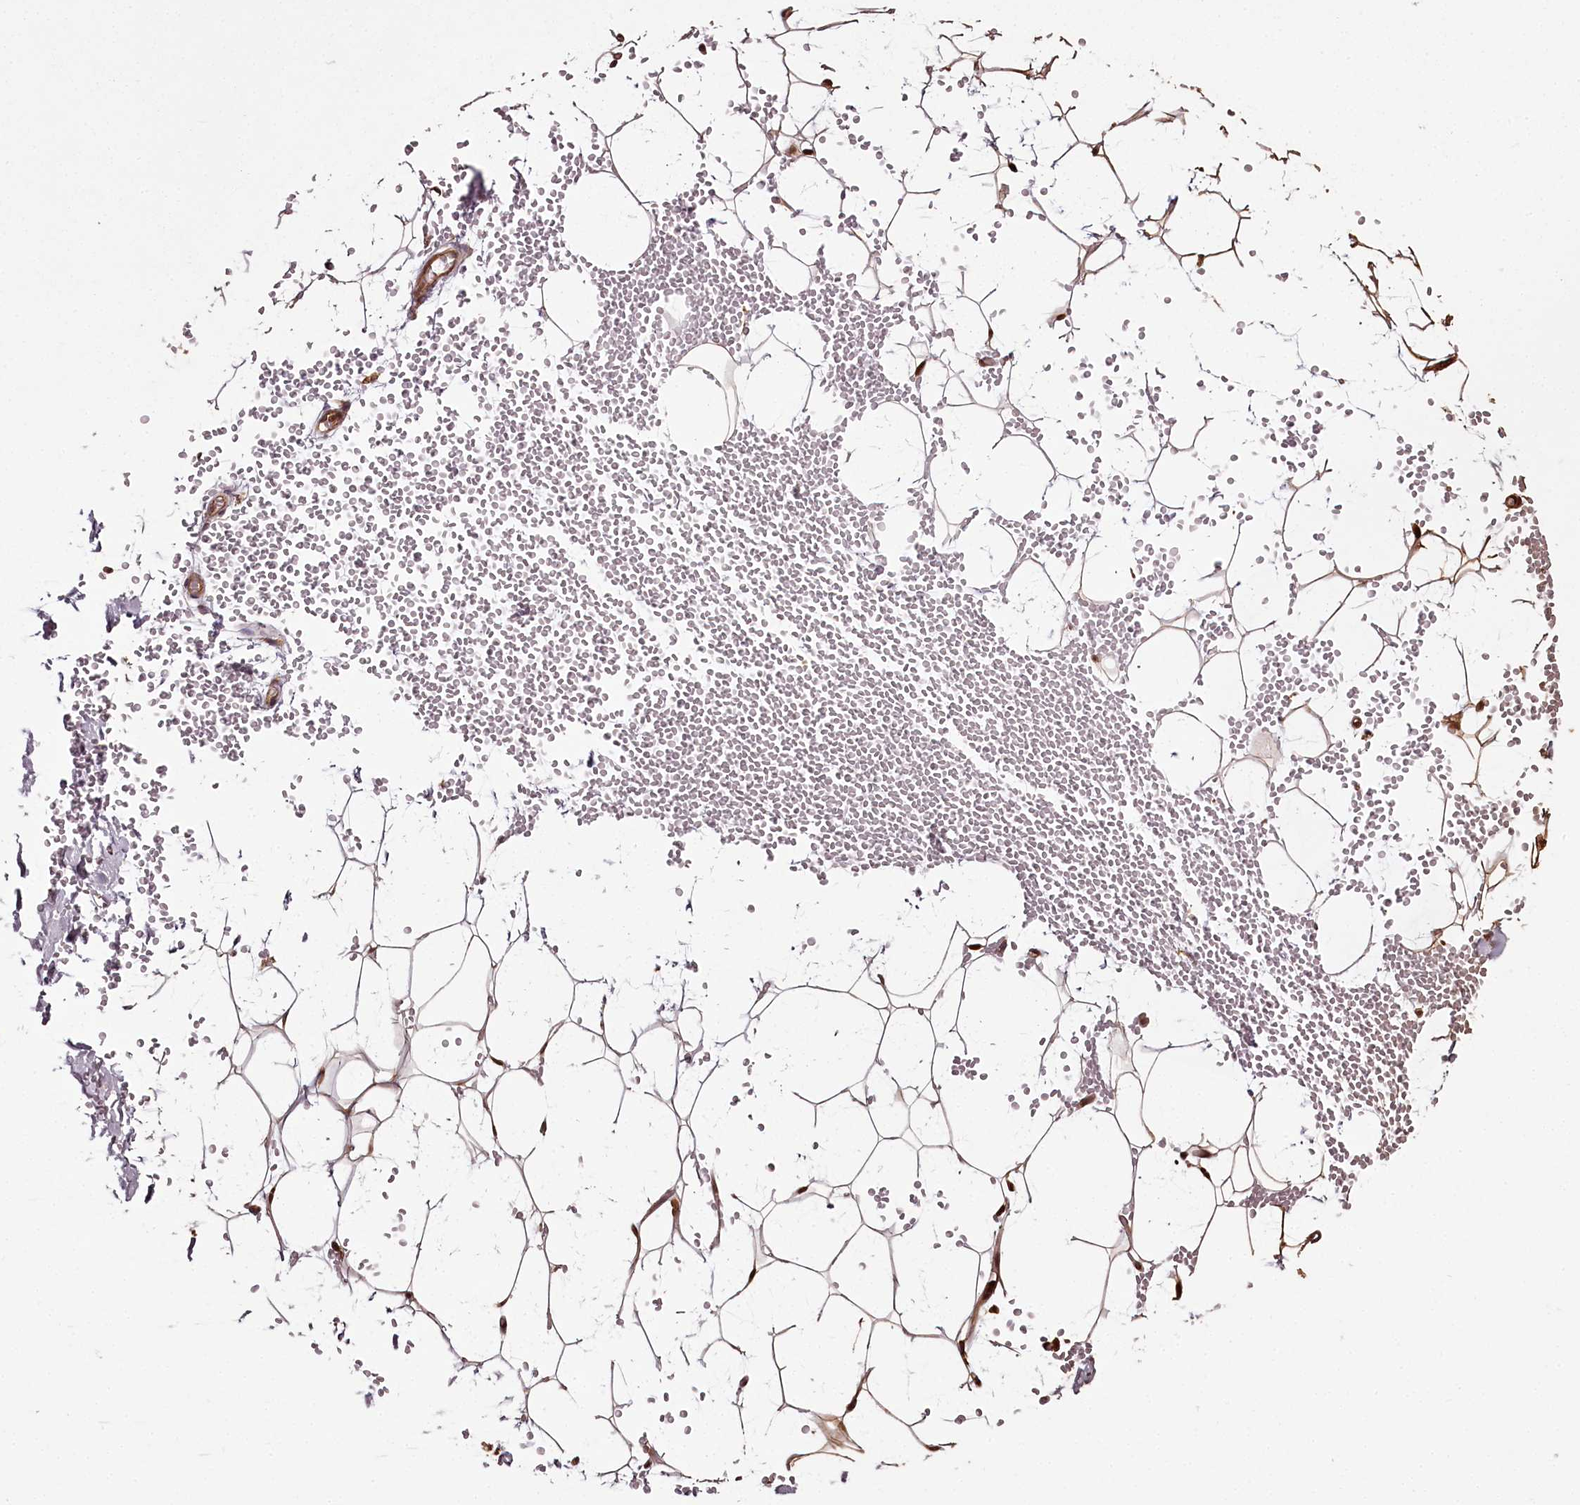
{"staining": {"intensity": "strong", "quantity": ">75%", "location": "cytoplasmic/membranous,nuclear"}, "tissue": "adipose tissue", "cell_type": "Adipocytes", "image_type": "normal", "snomed": [{"axis": "morphology", "description": "Normal tissue, NOS"}, {"axis": "topography", "description": "Breast"}], "caption": "Adipose tissue stained for a protein (brown) demonstrates strong cytoplasmic/membranous,nuclear positive staining in about >75% of adipocytes.", "gene": "MAML3", "patient": {"sex": "female", "age": 23}}